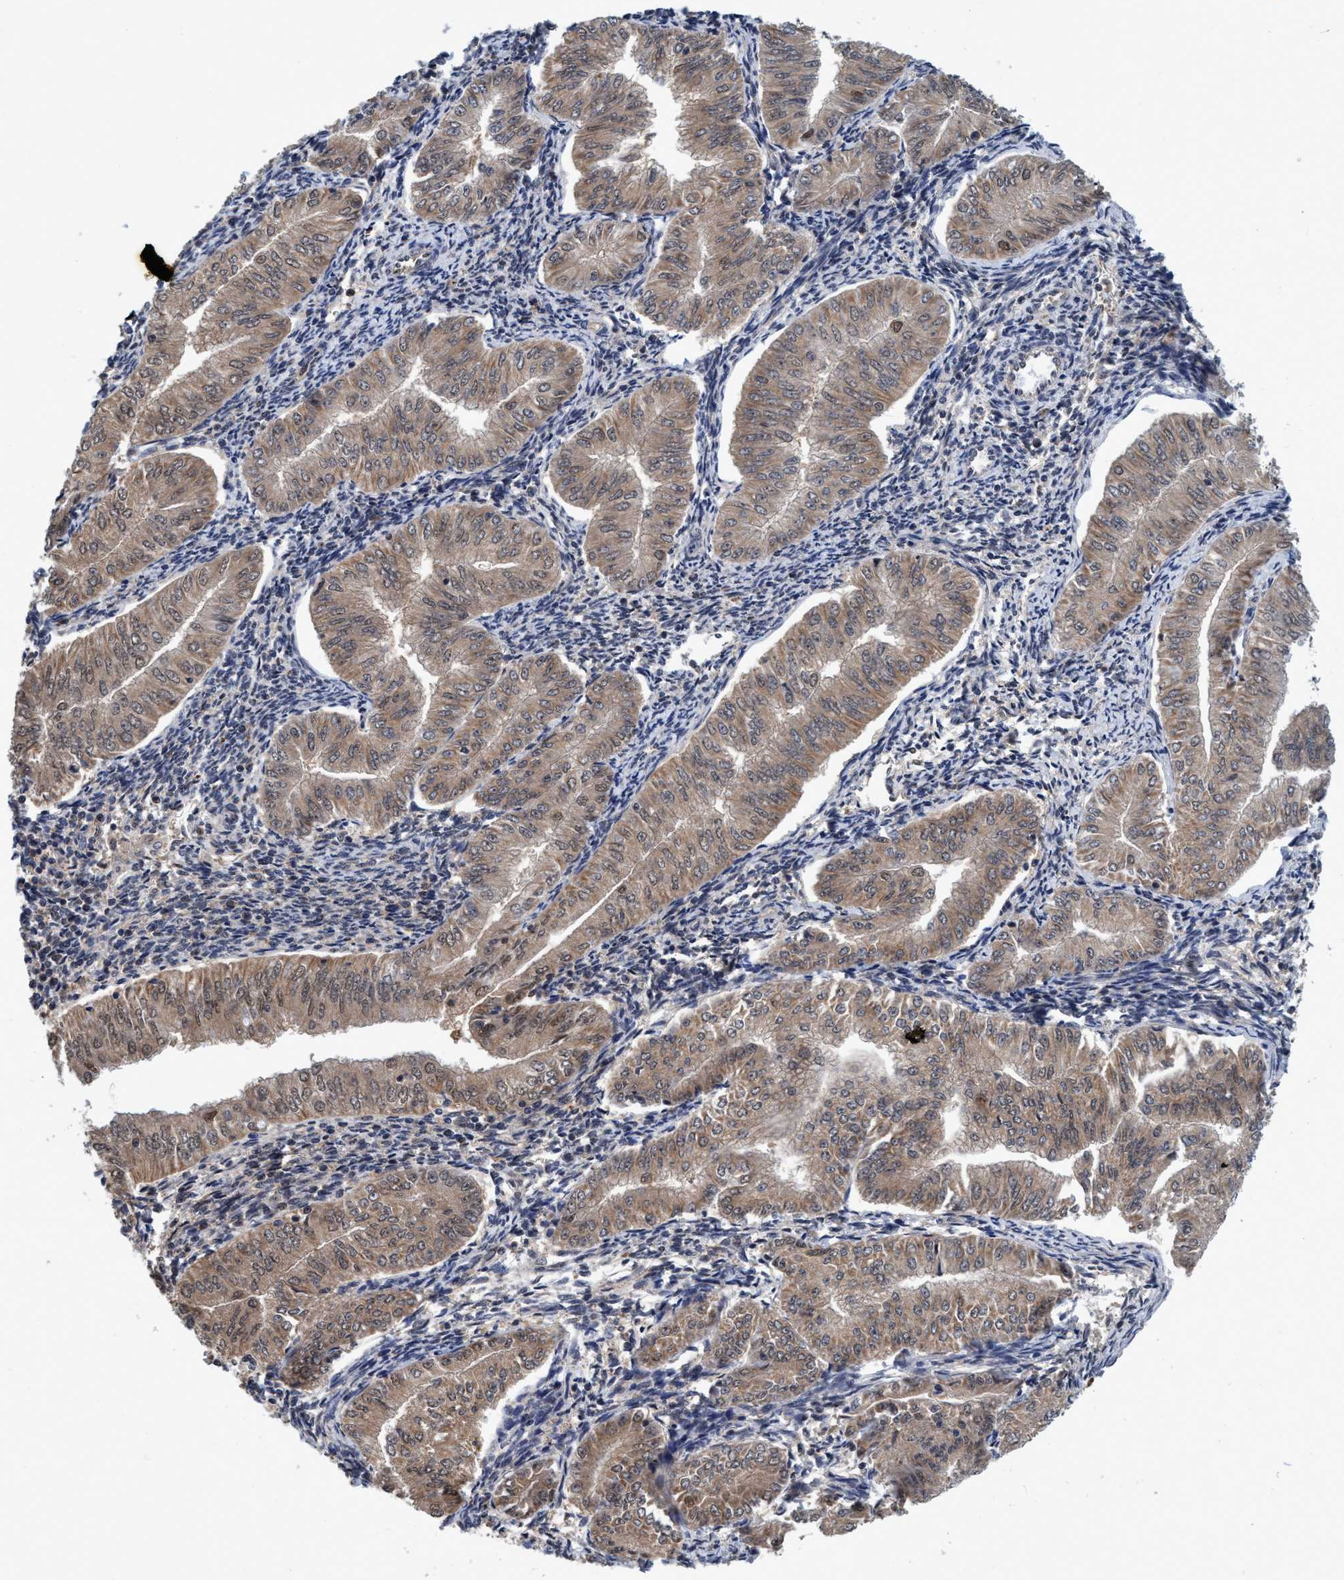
{"staining": {"intensity": "weak", "quantity": ">75%", "location": "cytoplasmic/membranous"}, "tissue": "endometrial cancer", "cell_type": "Tumor cells", "image_type": "cancer", "snomed": [{"axis": "morphology", "description": "Normal tissue, NOS"}, {"axis": "morphology", "description": "Adenocarcinoma, NOS"}, {"axis": "topography", "description": "Endometrium"}], "caption": "An IHC micrograph of tumor tissue is shown. Protein staining in brown highlights weak cytoplasmic/membranous positivity in adenocarcinoma (endometrial) within tumor cells. (brown staining indicates protein expression, while blue staining denotes nuclei).", "gene": "PSMD12", "patient": {"sex": "female", "age": 53}}